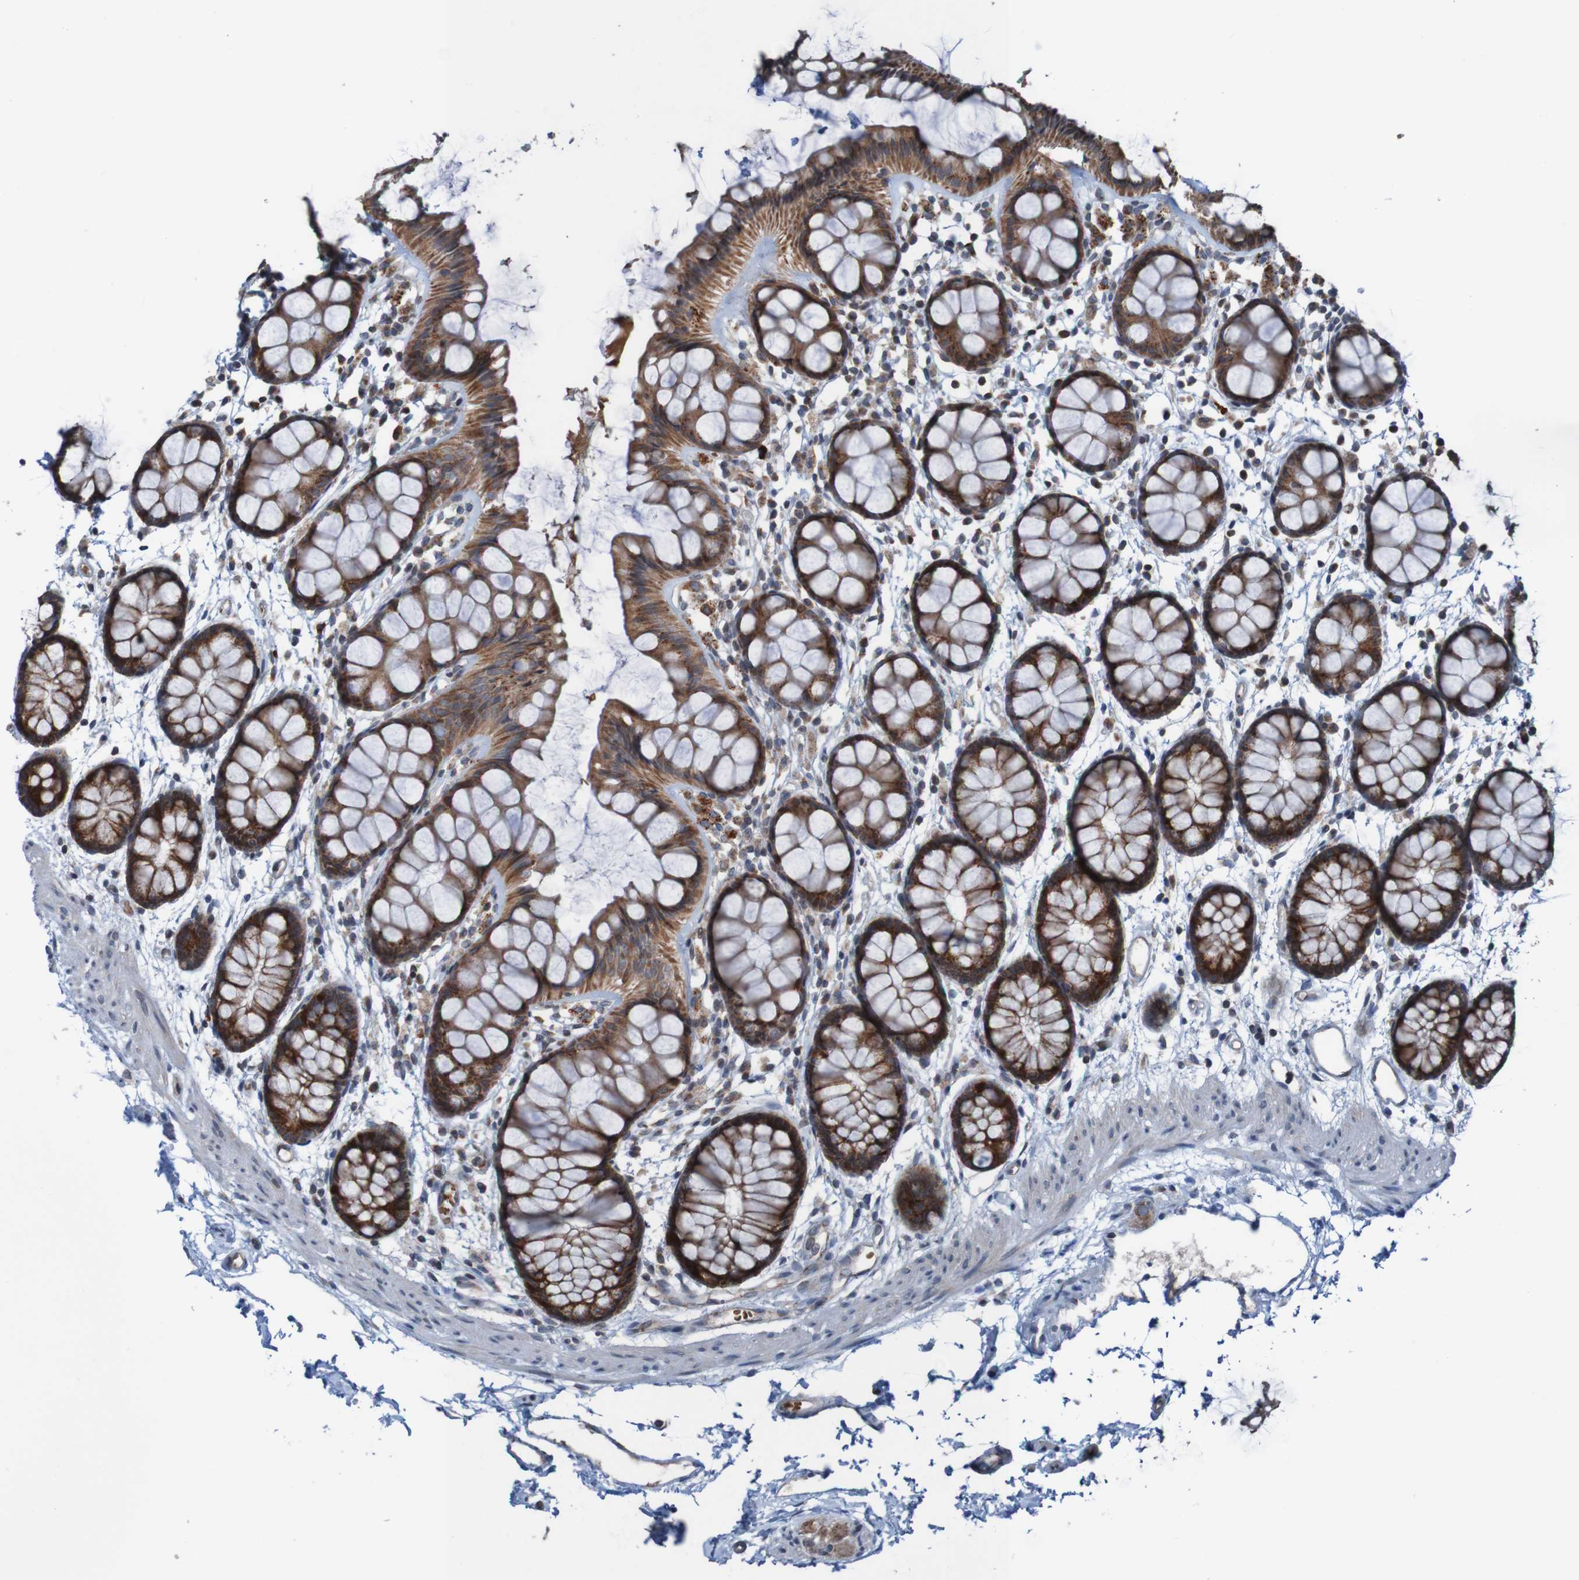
{"staining": {"intensity": "strong", "quantity": ">75%", "location": "cytoplasmic/membranous"}, "tissue": "rectum", "cell_type": "Glandular cells", "image_type": "normal", "snomed": [{"axis": "morphology", "description": "Normal tissue, NOS"}, {"axis": "topography", "description": "Rectum"}], "caption": "DAB immunohistochemical staining of benign human rectum displays strong cytoplasmic/membranous protein positivity in about >75% of glandular cells.", "gene": "UNG", "patient": {"sex": "female", "age": 66}}